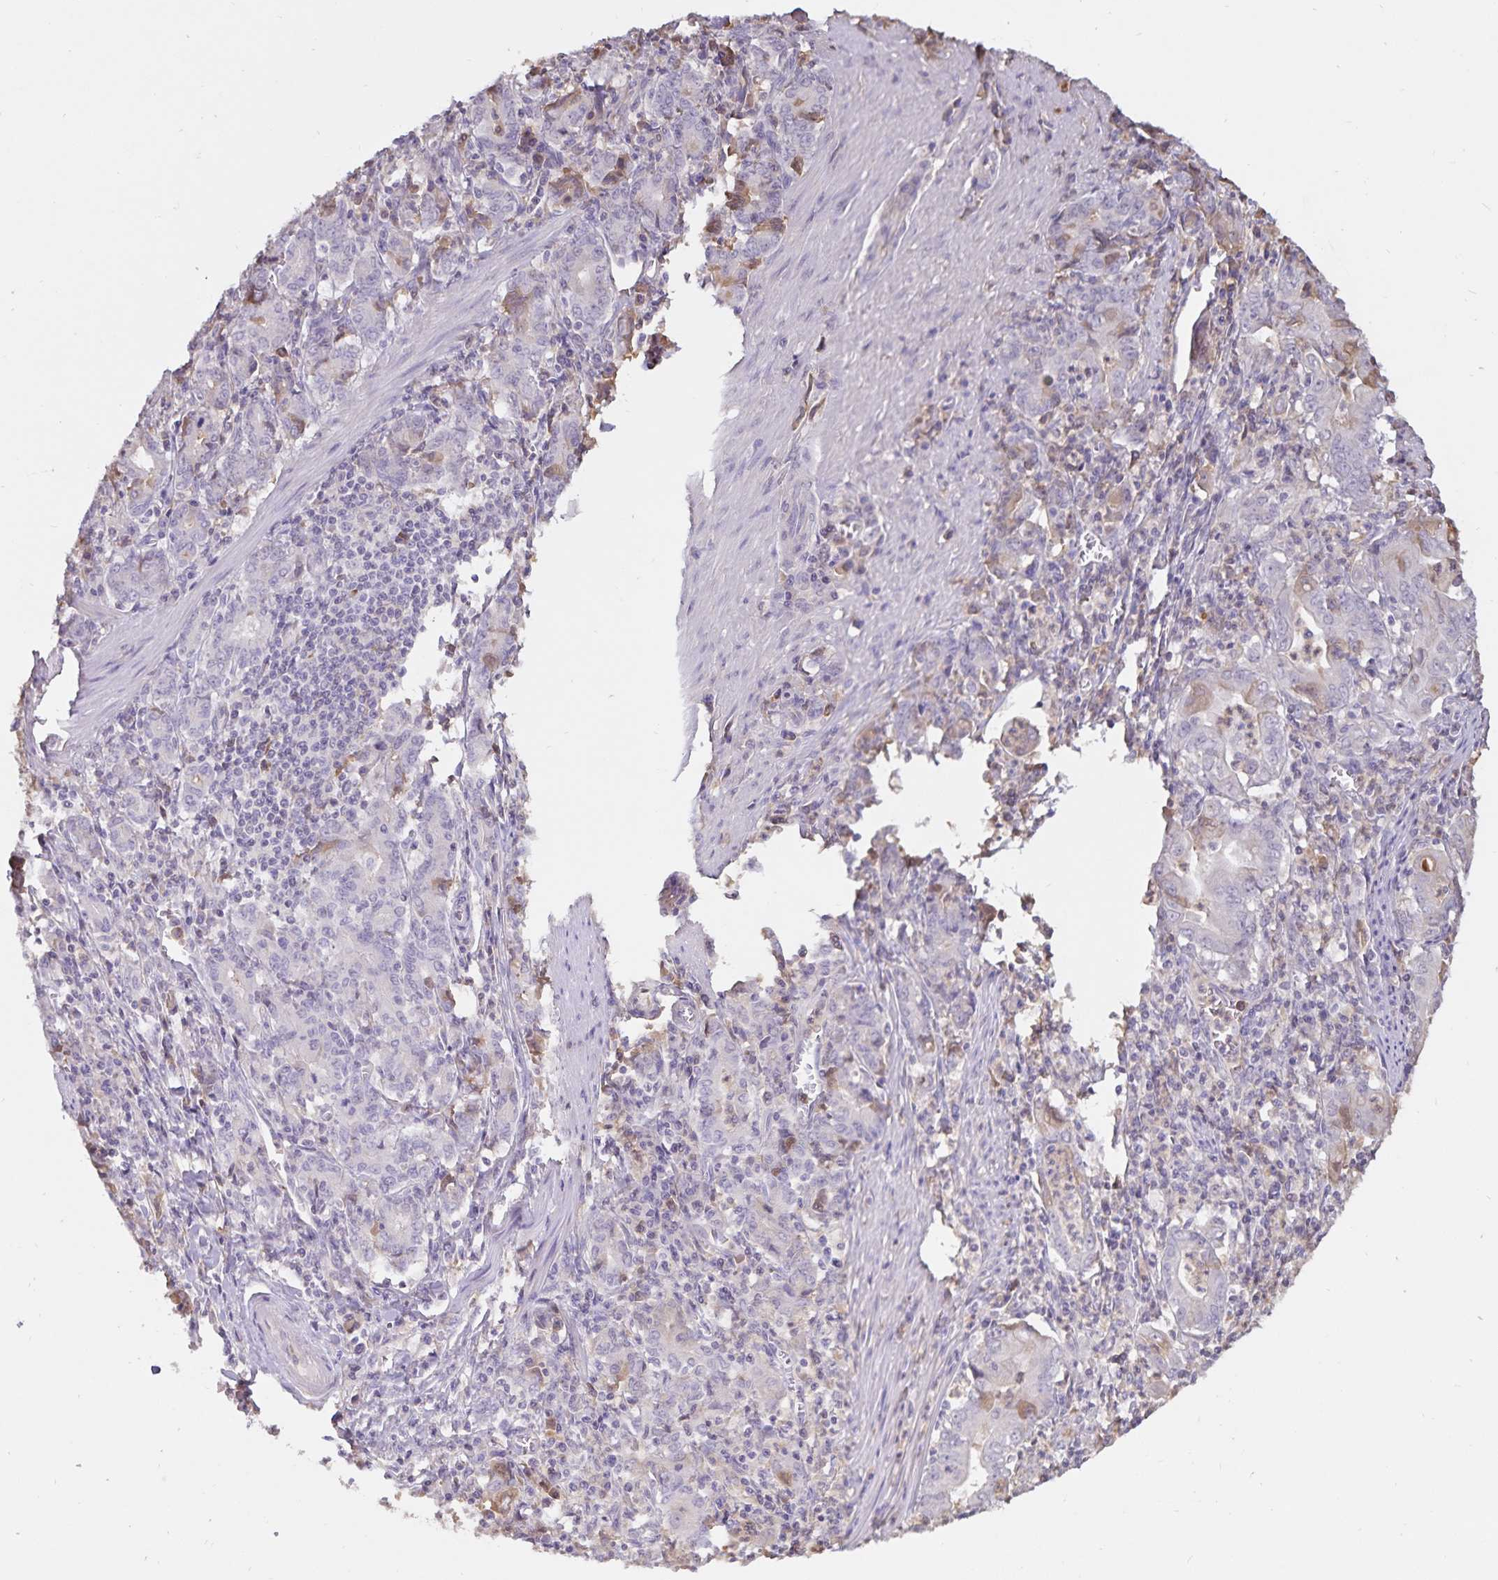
{"staining": {"intensity": "weak", "quantity": "<25%", "location": "cytoplasmic/membranous"}, "tissue": "stomach cancer", "cell_type": "Tumor cells", "image_type": "cancer", "snomed": [{"axis": "morphology", "description": "Adenocarcinoma, NOS"}, {"axis": "topography", "description": "Stomach, upper"}], "caption": "Tumor cells are negative for protein expression in human stomach cancer. (DAB immunohistochemistry (IHC) with hematoxylin counter stain).", "gene": "FGG", "patient": {"sex": "female", "age": 79}}